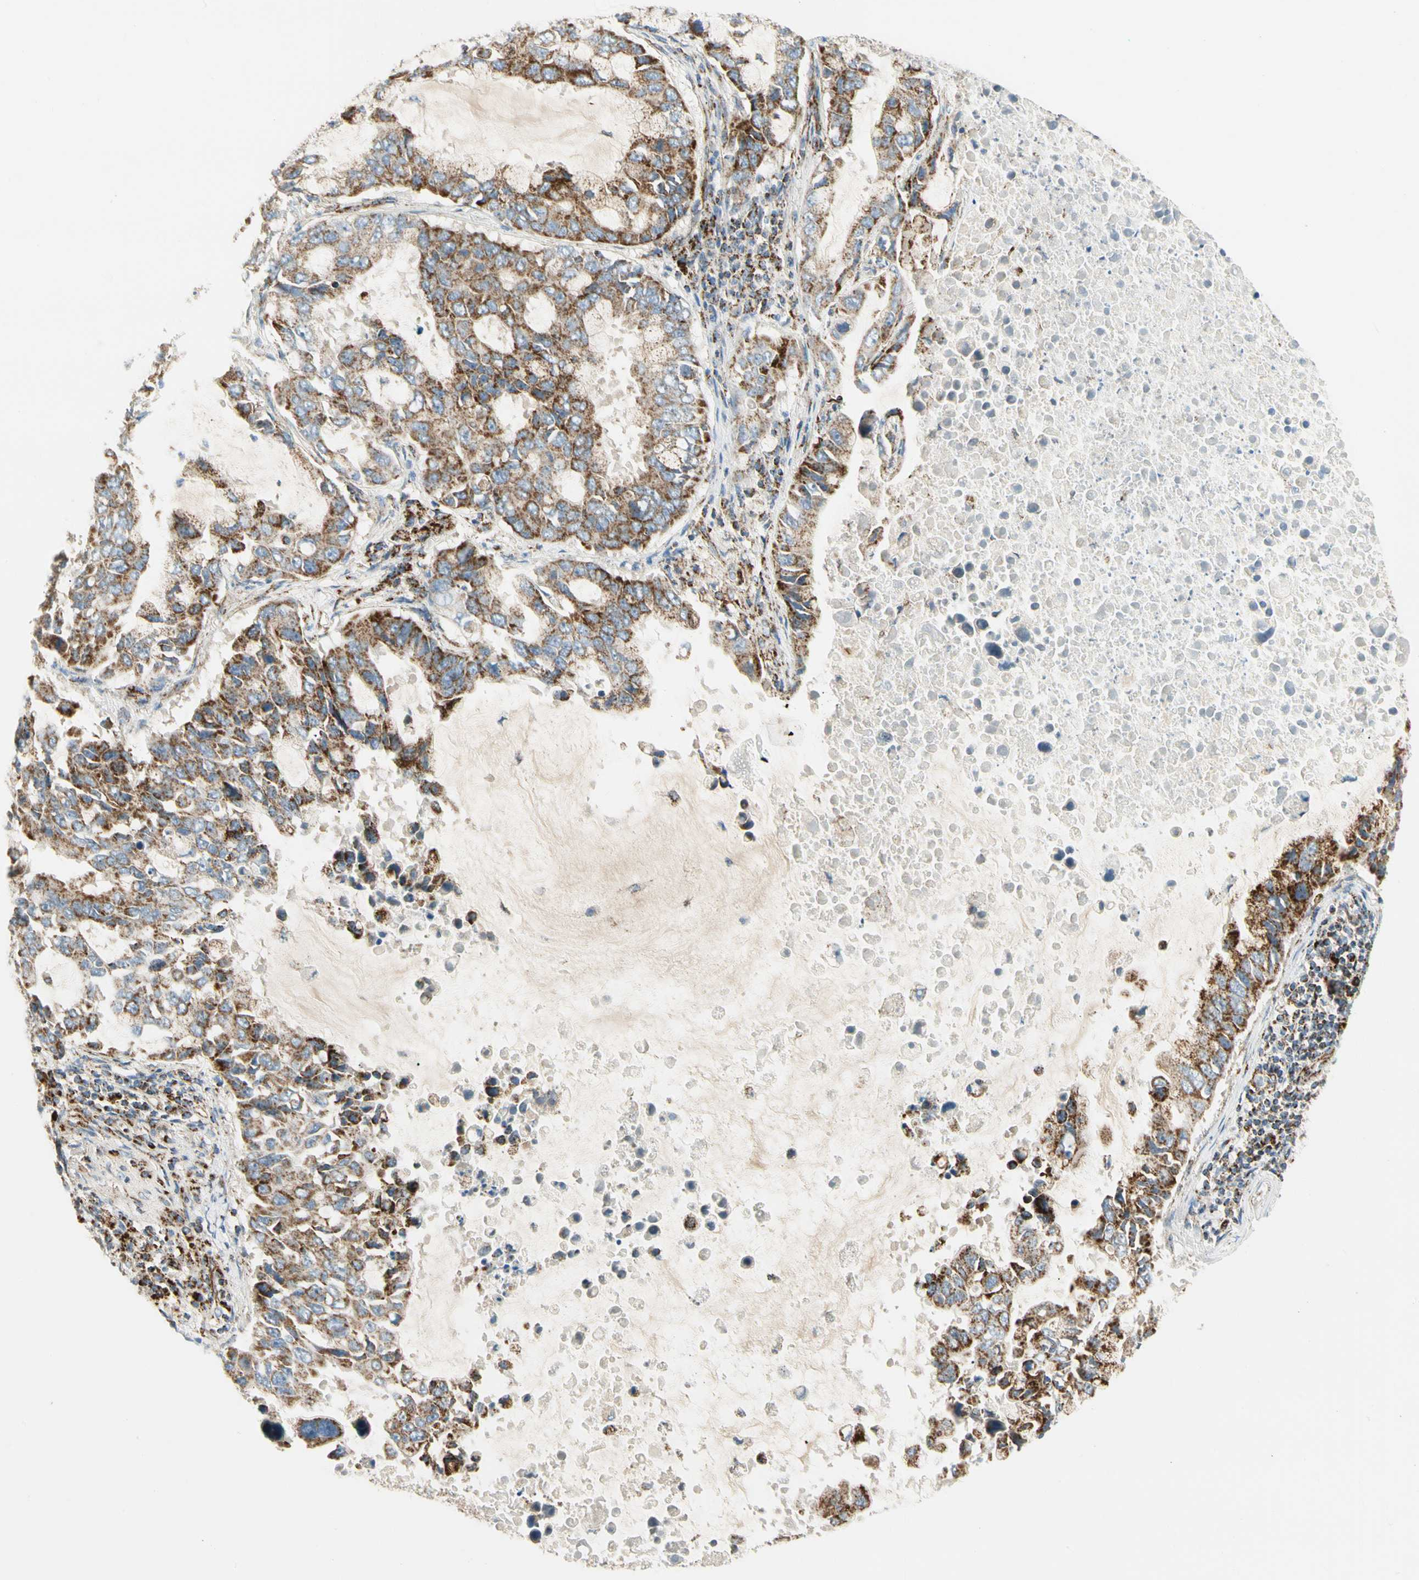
{"staining": {"intensity": "moderate", "quantity": ">75%", "location": "cytoplasmic/membranous"}, "tissue": "lung cancer", "cell_type": "Tumor cells", "image_type": "cancer", "snomed": [{"axis": "morphology", "description": "Adenocarcinoma, NOS"}, {"axis": "topography", "description": "Lung"}], "caption": "This is a photomicrograph of IHC staining of adenocarcinoma (lung), which shows moderate staining in the cytoplasmic/membranous of tumor cells.", "gene": "TBC1D10A", "patient": {"sex": "male", "age": 64}}